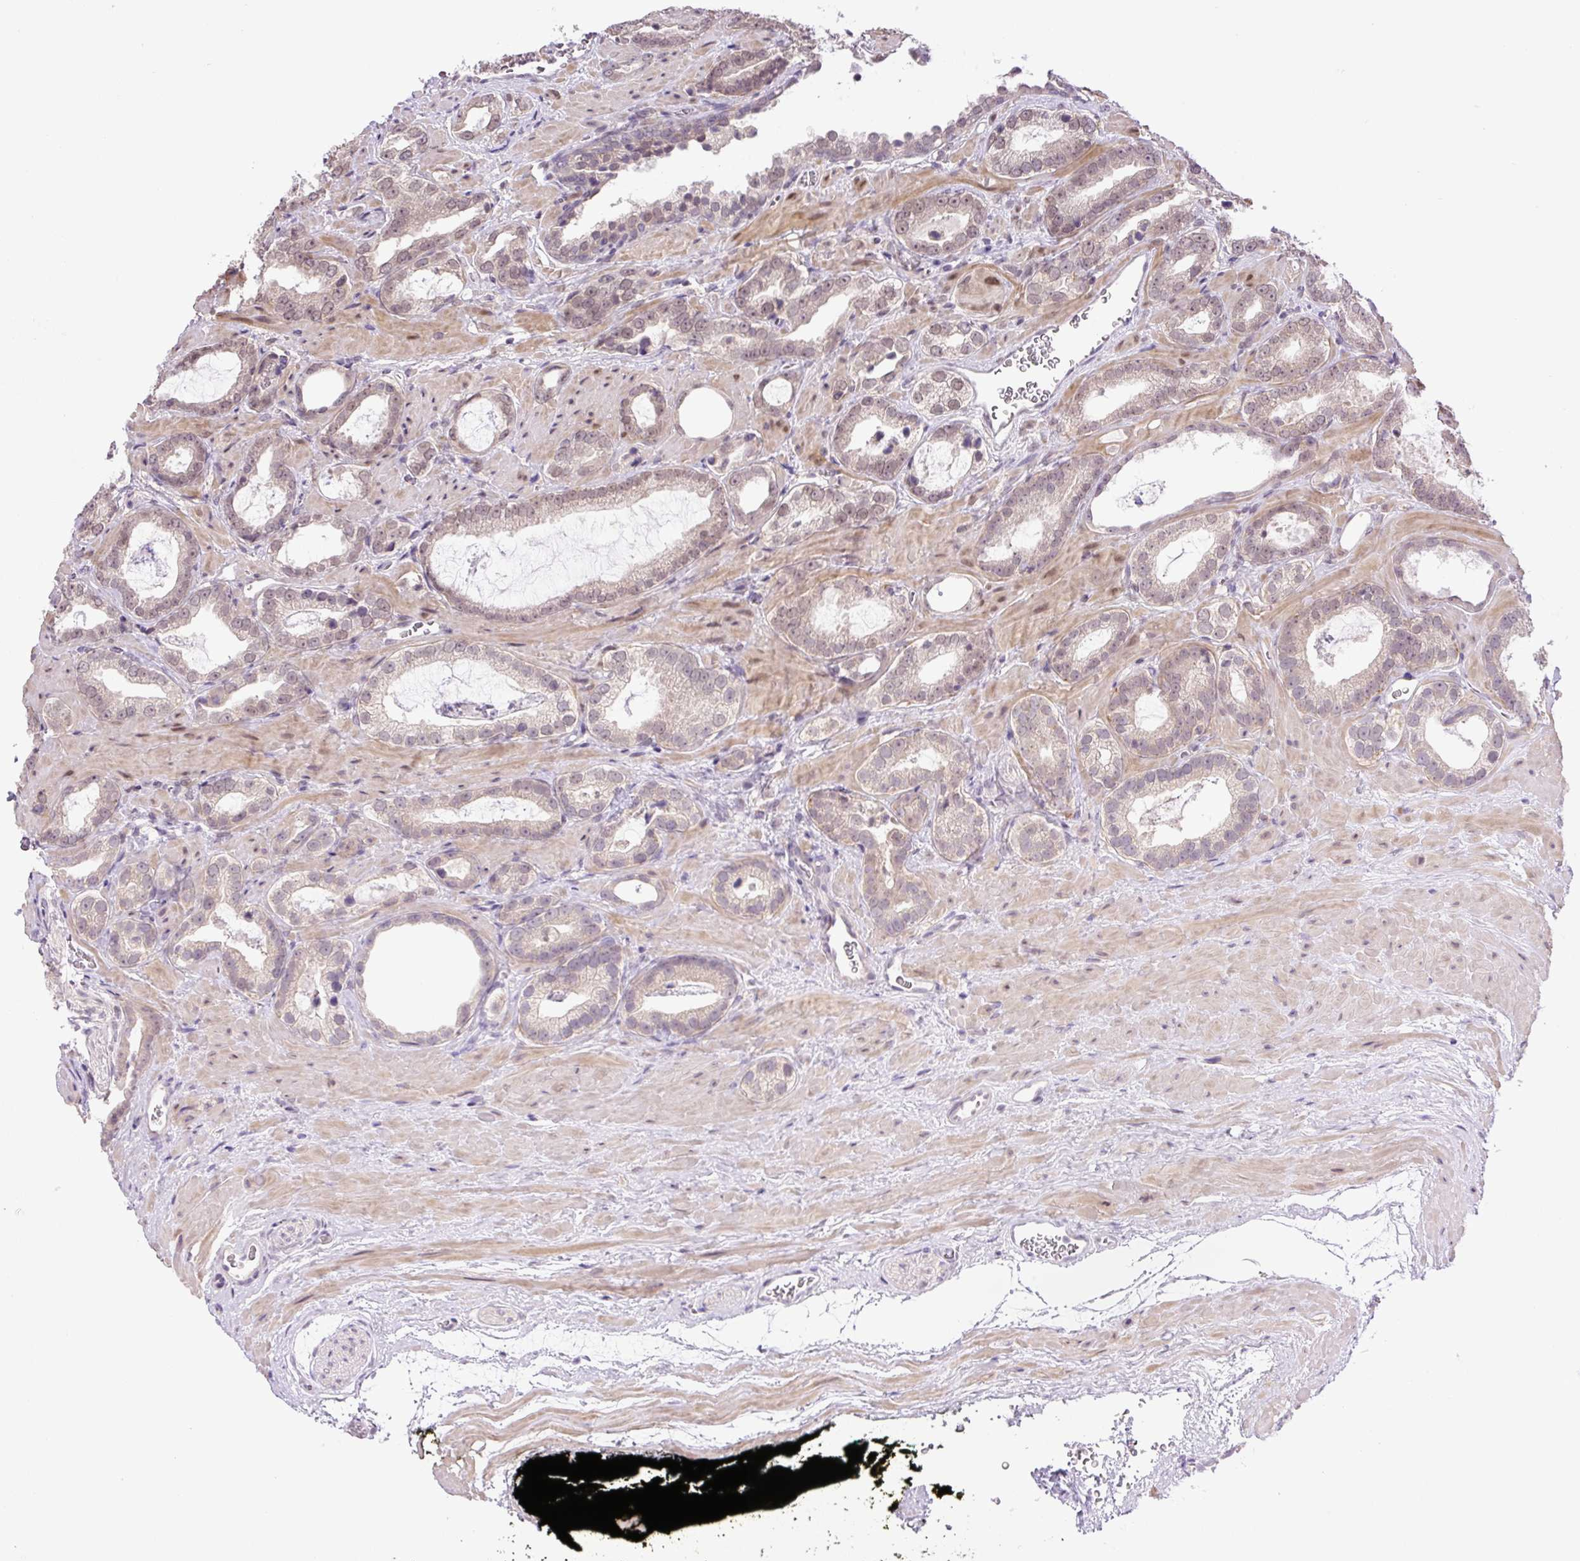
{"staining": {"intensity": "weak", "quantity": "25%-75%", "location": "nuclear"}, "tissue": "prostate cancer", "cell_type": "Tumor cells", "image_type": "cancer", "snomed": [{"axis": "morphology", "description": "Adenocarcinoma, Low grade"}, {"axis": "topography", "description": "Prostate"}], "caption": "The immunohistochemical stain labels weak nuclear staining in tumor cells of prostate cancer tissue.", "gene": "KPNA1", "patient": {"sex": "male", "age": 62}}